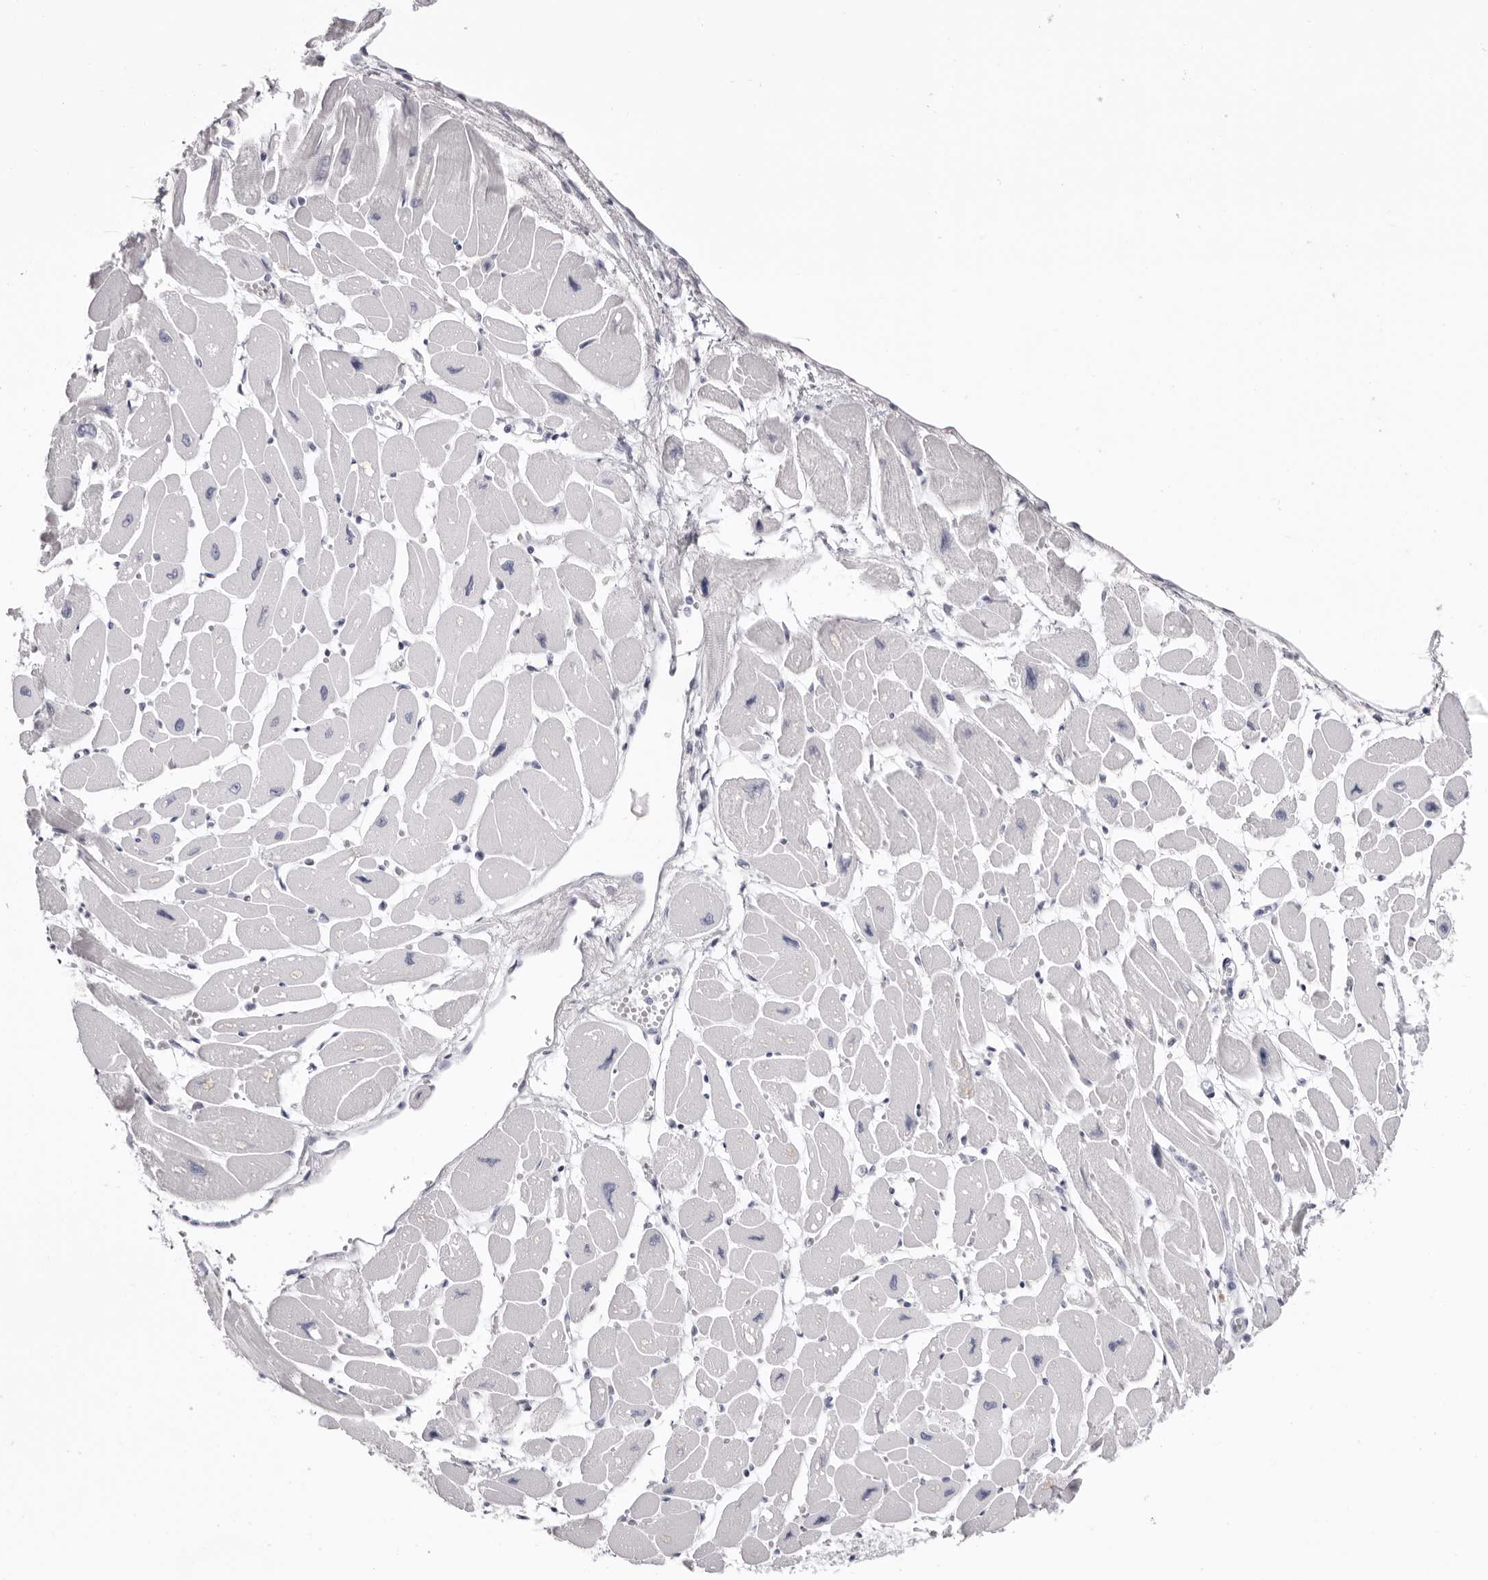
{"staining": {"intensity": "negative", "quantity": "none", "location": "none"}, "tissue": "heart muscle", "cell_type": "Cardiomyocytes", "image_type": "normal", "snomed": [{"axis": "morphology", "description": "Normal tissue, NOS"}, {"axis": "topography", "description": "Heart"}], "caption": "A high-resolution micrograph shows IHC staining of benign heart muscle, which exhibits no significant staining in cardiomyocytes.", "gene": "LPO", "patient": {"sex": "female", "age": 54}}